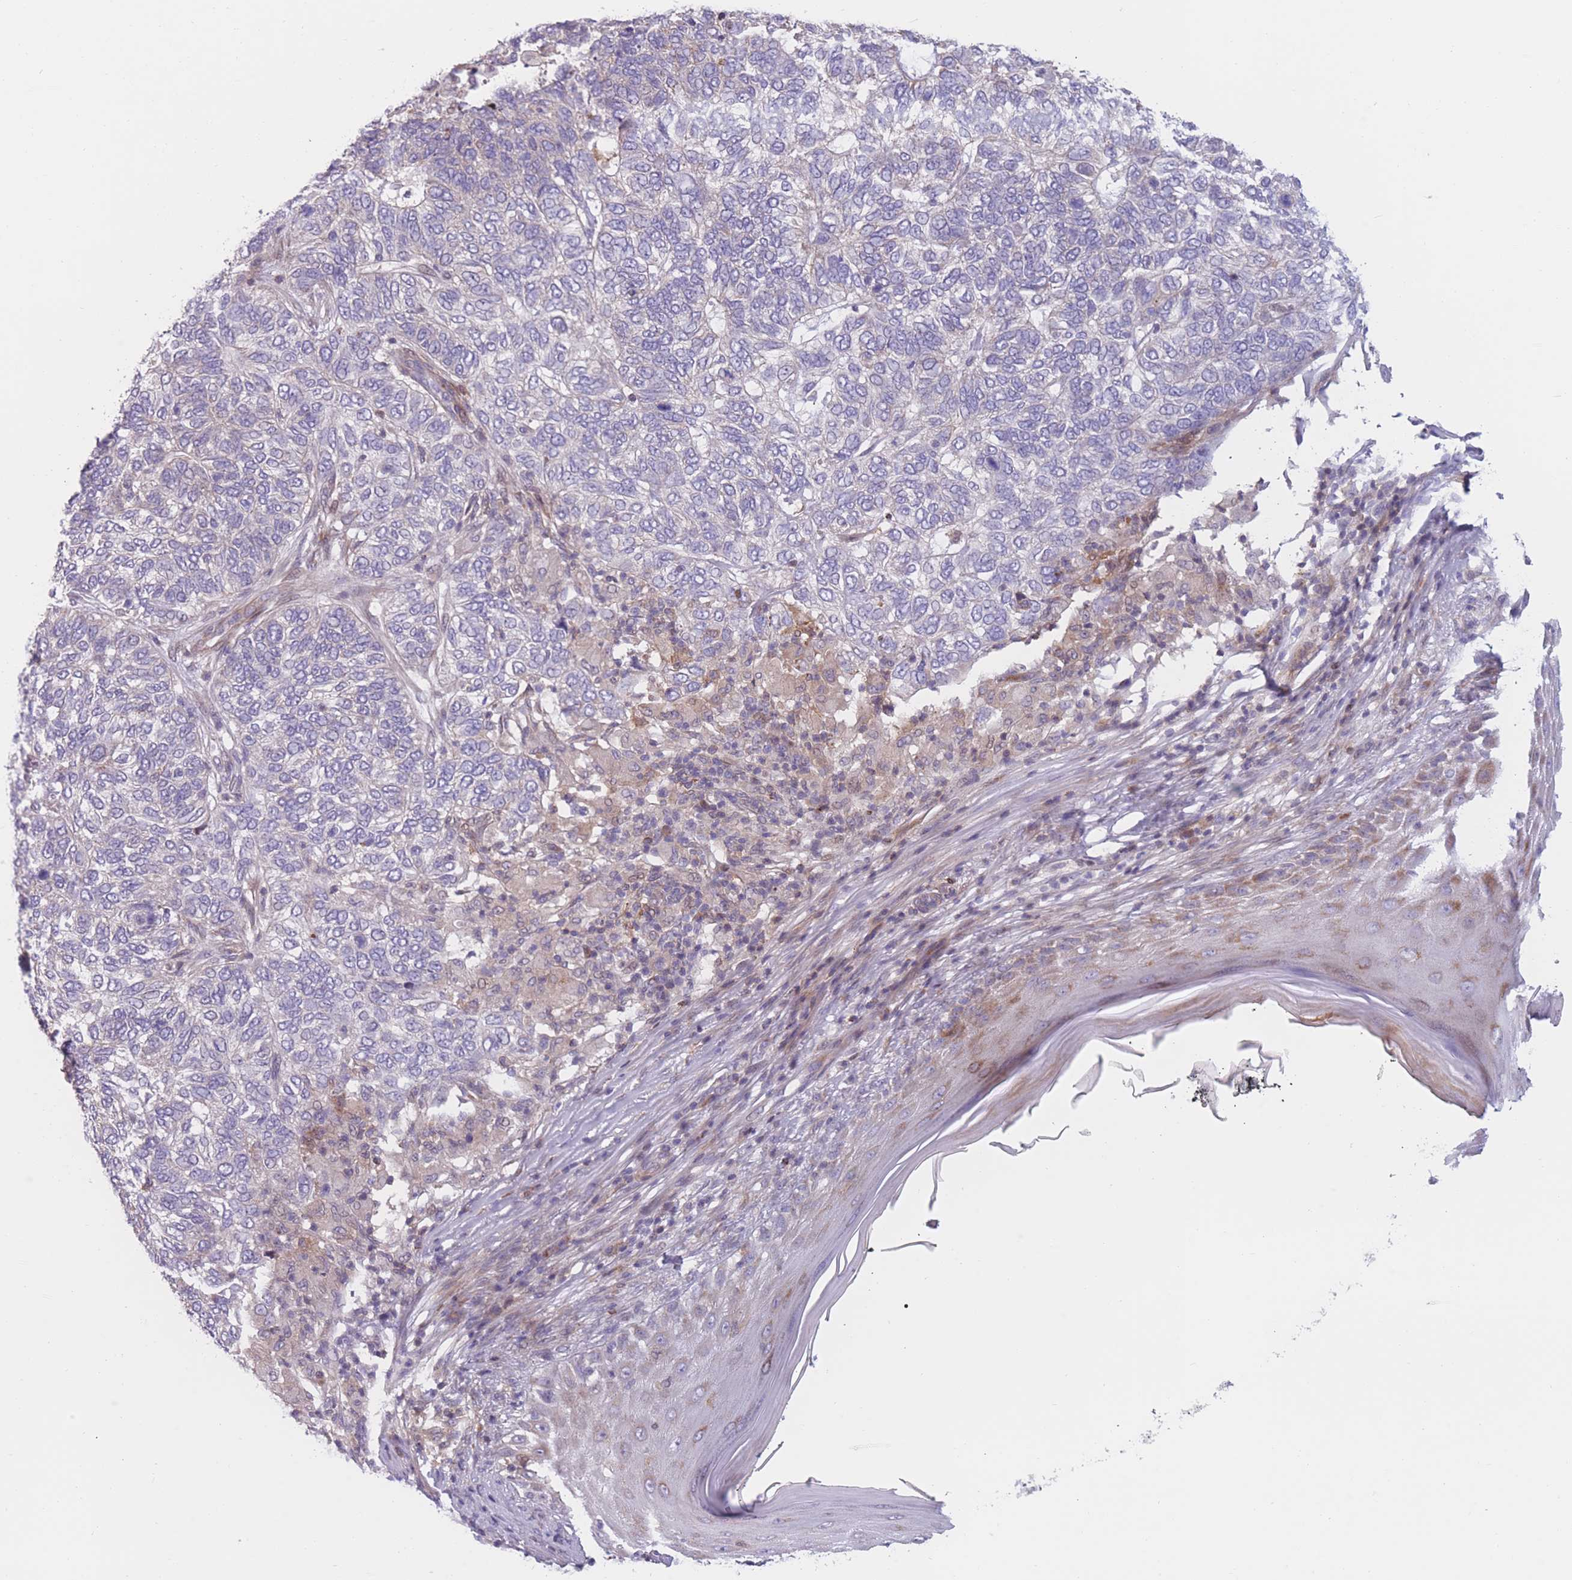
{"staining": {"intensity": "negative", "quantity": "none", "location": "none"}, "tissue": "skin cancer", "cell_type": "Tumor cells", "image_type": "cancer", "snomed": [{"axis": "morphology", "description": "Basal cell carcinoma"}, {"axis": "topography", "description": "Skin"}], "caption": "Immunohistochemical staining of human skin cancer demonstrates no significant expression in tumor cells.", "gene": "PDE4A", "patient": {"sex": "female", "age": 65}}